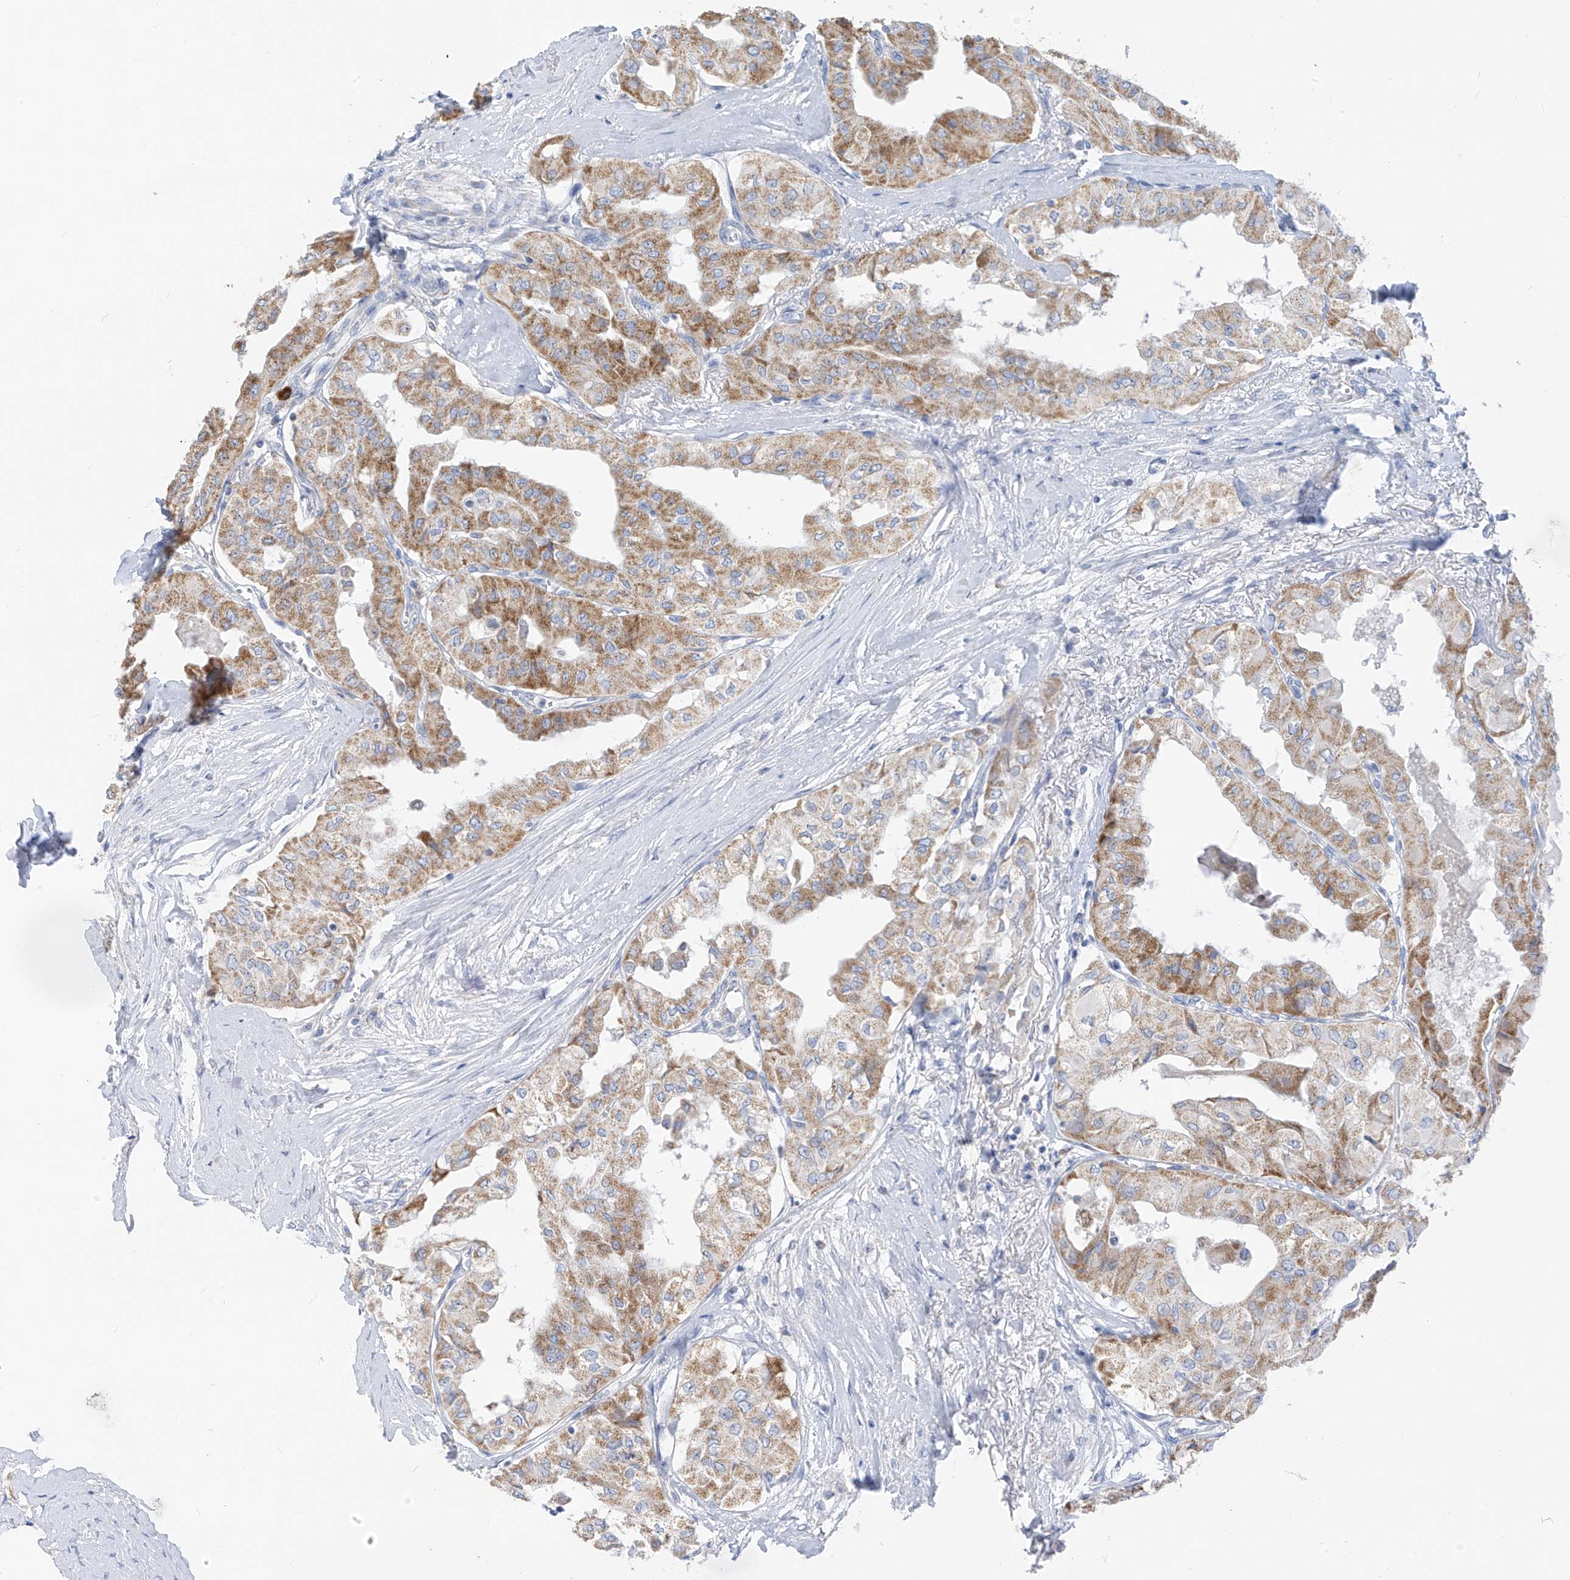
{"staining": {"intensity": "moderate", "quantity": "25%-75%", "location": "cytoplasmic/membranous"}, "tissue": "thyroid cancer", "cell_type": "Tumor cells", "image_type": "cancer", "snomed": [{"axis": "morphology", "description": "Papillary adenocarcinoma, NOS"}, {"axis": "topography", "description": "Thyroid gland"}], "caption": "The immunohistochemical stain highlights moderate cytoplasmic/membranous expression in tumor cells of papillary adenocarcinoma (thyroid) tissue.", "gene": "ZNF404", "patient": {"sex": "female", "age": 59}}